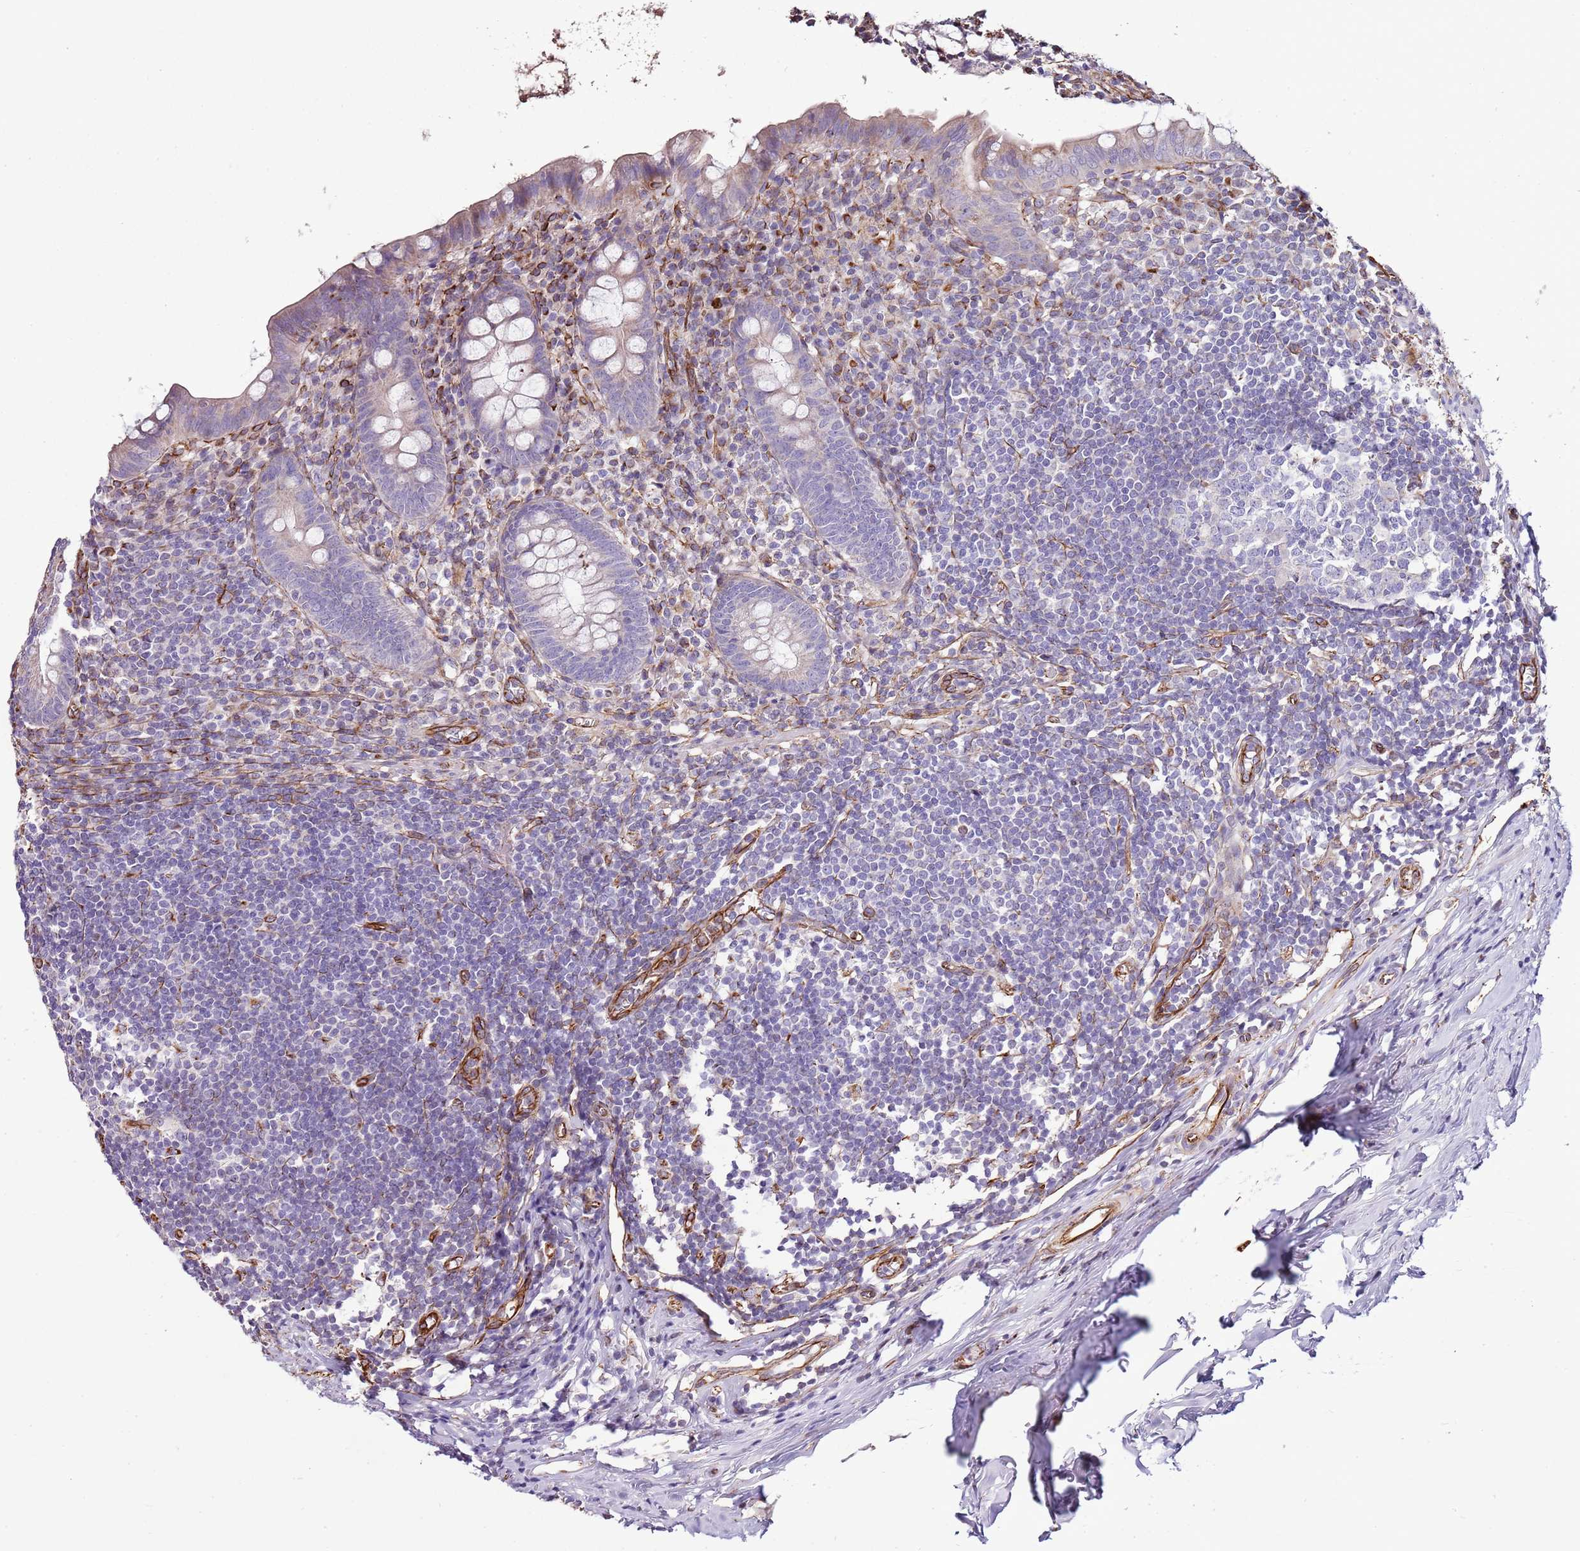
{"staining": {"intensity": "moderate", "quantity": "<25%", "location": "cytoplasmic/membranous"}, "tissue": "appendix", "cell_type": "Glandular cells", "image_type": "normal", "snomed": [{"axis": "morphology", "description": "Normal tissue, NOS"}, {"axis": "topography", "description": "Appendix"}], "caption": "Immunohistochemistry (DAB (3,3'-diaminobenzidine)) staining of unremarkable human appendix exhibits moderate cytoplasmic/membranous protein positivity in approximately <25% of glandular cells.", "gene": "ZNF786", "patient": {"sex": "female", "age": 51}}